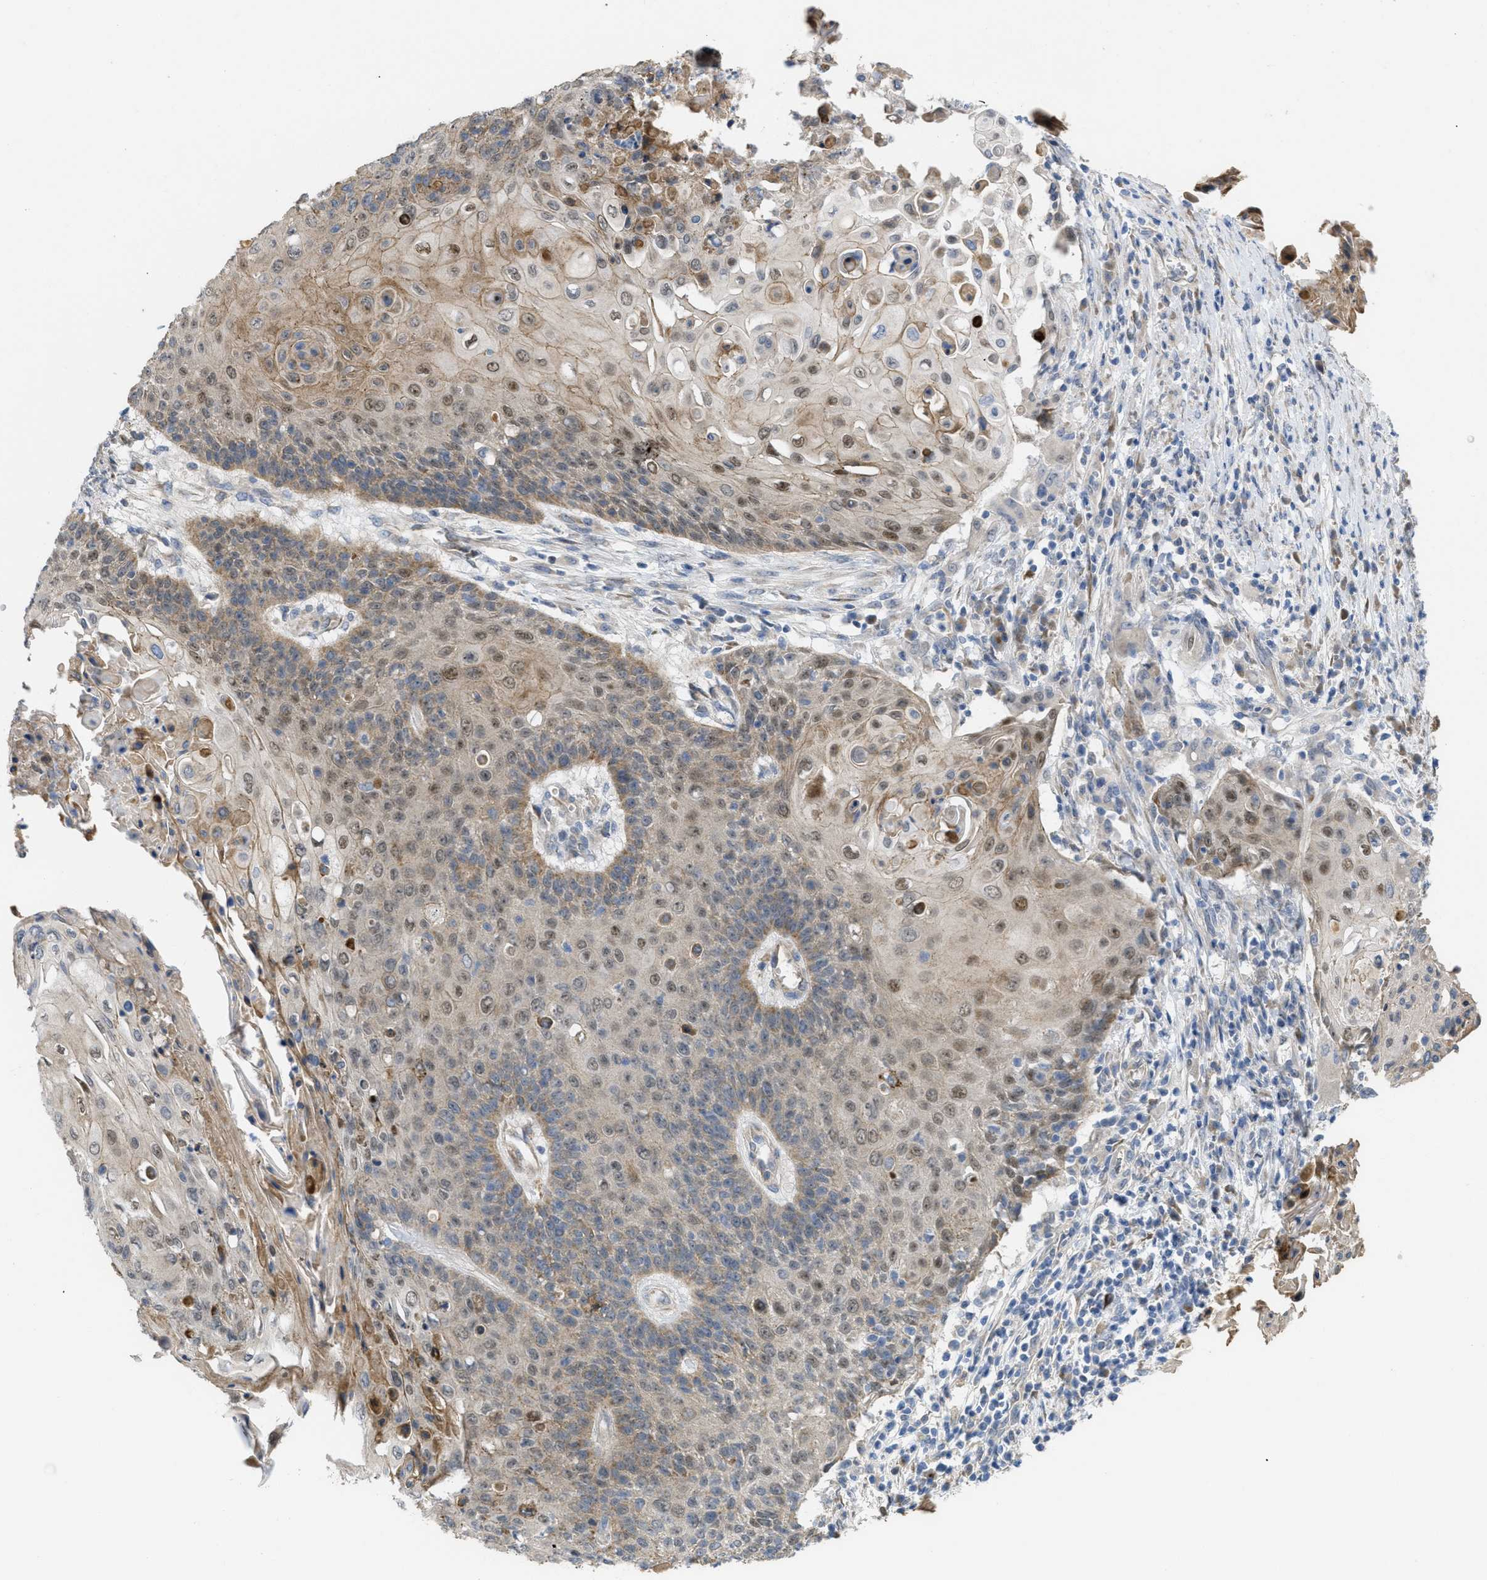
{"staining": {"intensity": "weak", "quantity": ">75%", "location": "cytoplasmic/membranous,nuclear"}, "tissue": "cervical cancer", "cell_type": "Tumor cells", "image_type": "cancer", "snomed": [{"axis": "morphology", "description": "Squamous cell carcinoma, NOS"}, {"axis": "topography", "description": "Cervix"}], "caption": "Squamous cell carcinoma (cervical) was stained to show a protein in brown. There is low levels of weak cytoplasmic/membranous and nuclear positivity in approximately >75% of tumor cells.", "gene": "CDPF1", "patient": {"sex": "female", "age": 39}}